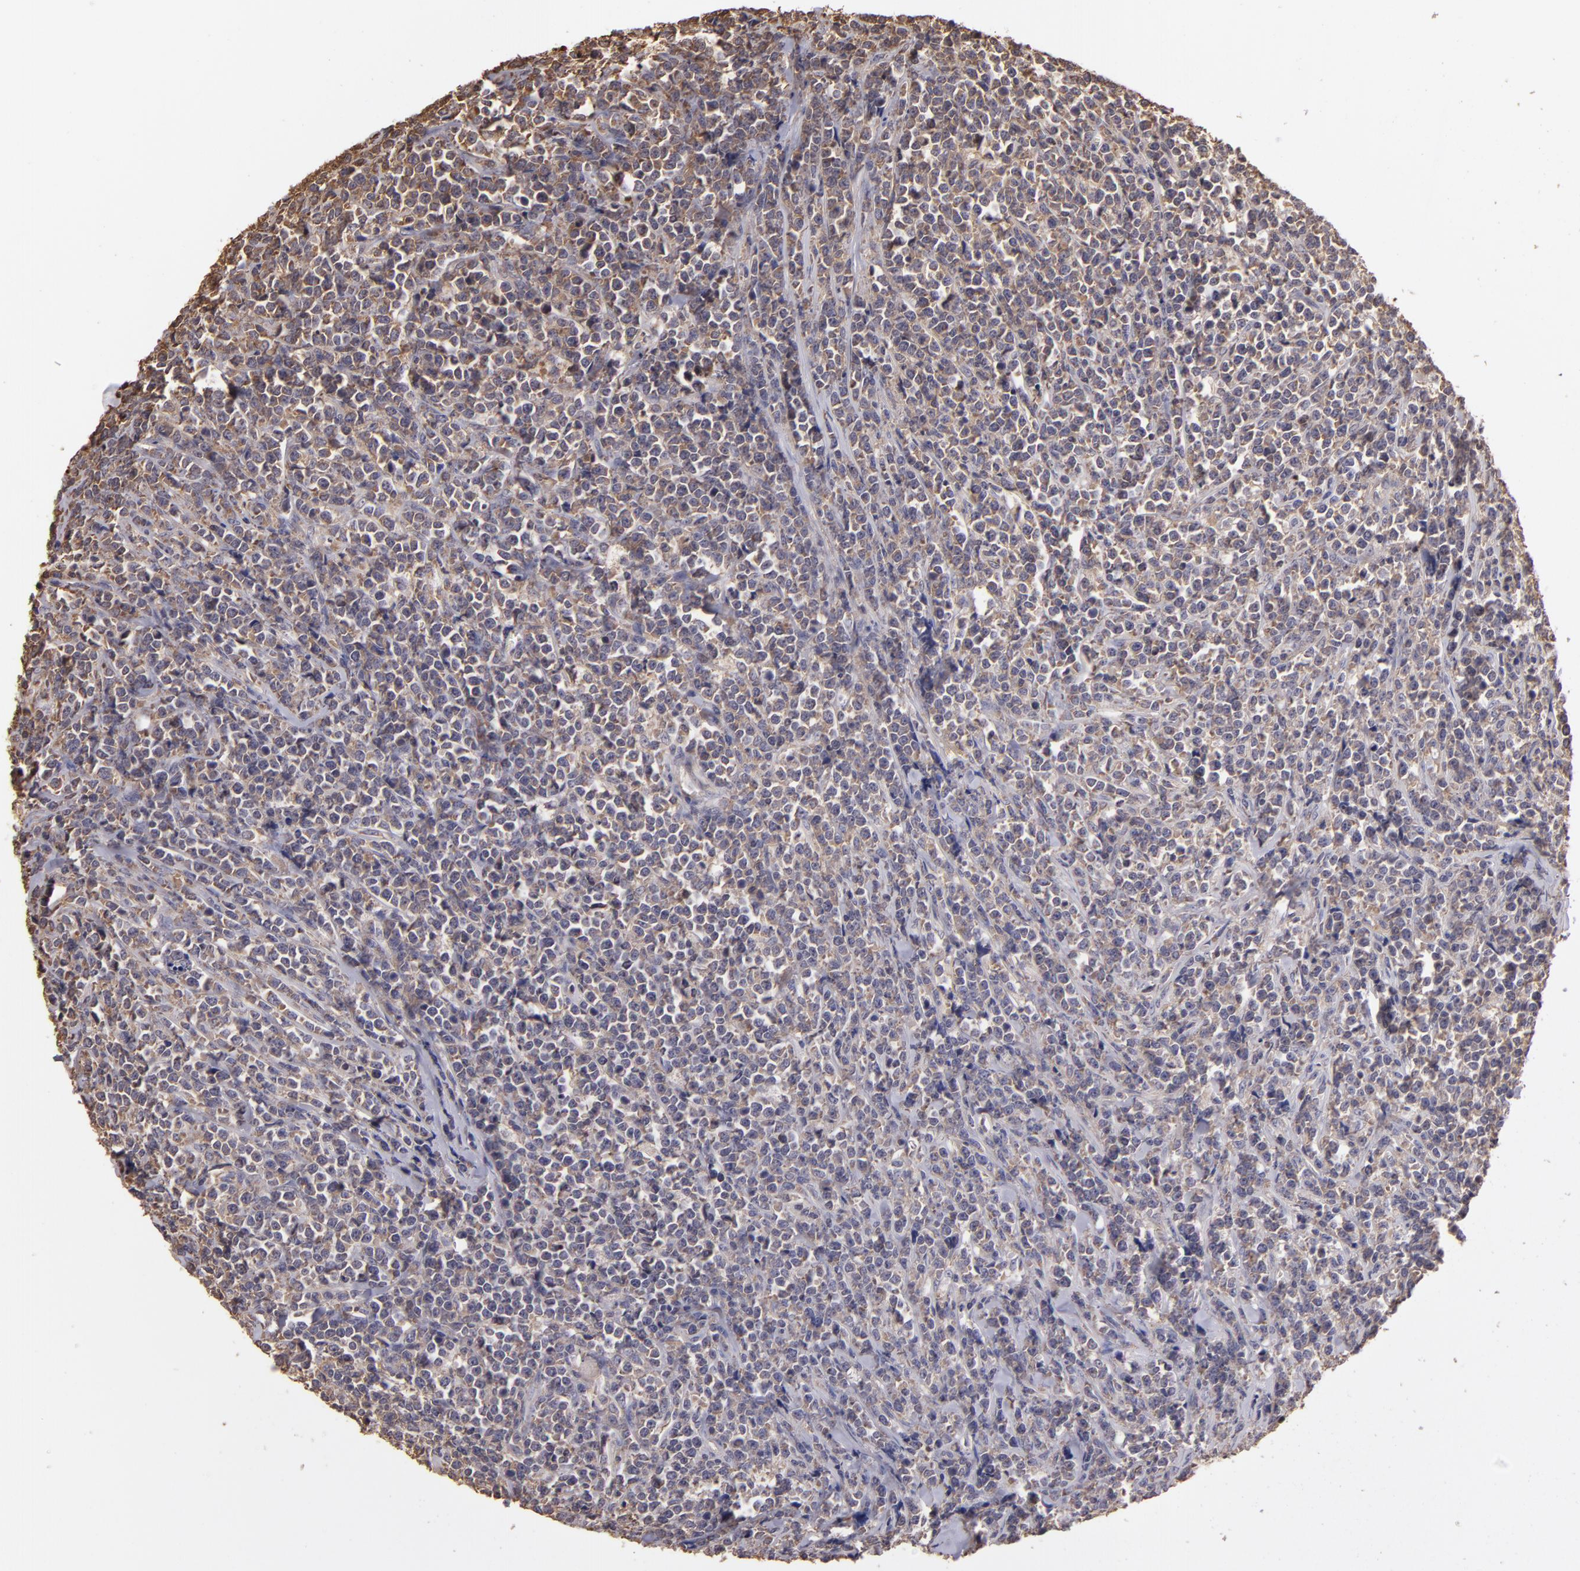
{"staining": {"intensity": "weak", "quantity": "25%-75%", "location": "cytoplasmic/membranous"}, "tissue": "lymphoma", "cell_type": "Tumor cells", "image_type": "cancer", "snomed": [{"axis": "morphology", "description": "Malignant lymphoma, non-Hodgkin's type, High grade"}, {"axis": "topography", "description": "Small intestine"}, {"axis": "topography", "description": "Colon"}], "caption": "Malignant lymphoma, non-Hodgkin's type (high-grade) tissue demonstrates weak cytoplasmic/membranous positivity in approximately 25%-75% of tumor cells, visualized by immunohistochemistry.", "gene": "ARPC2", "patient": {"sex": "male", "age": 8}}